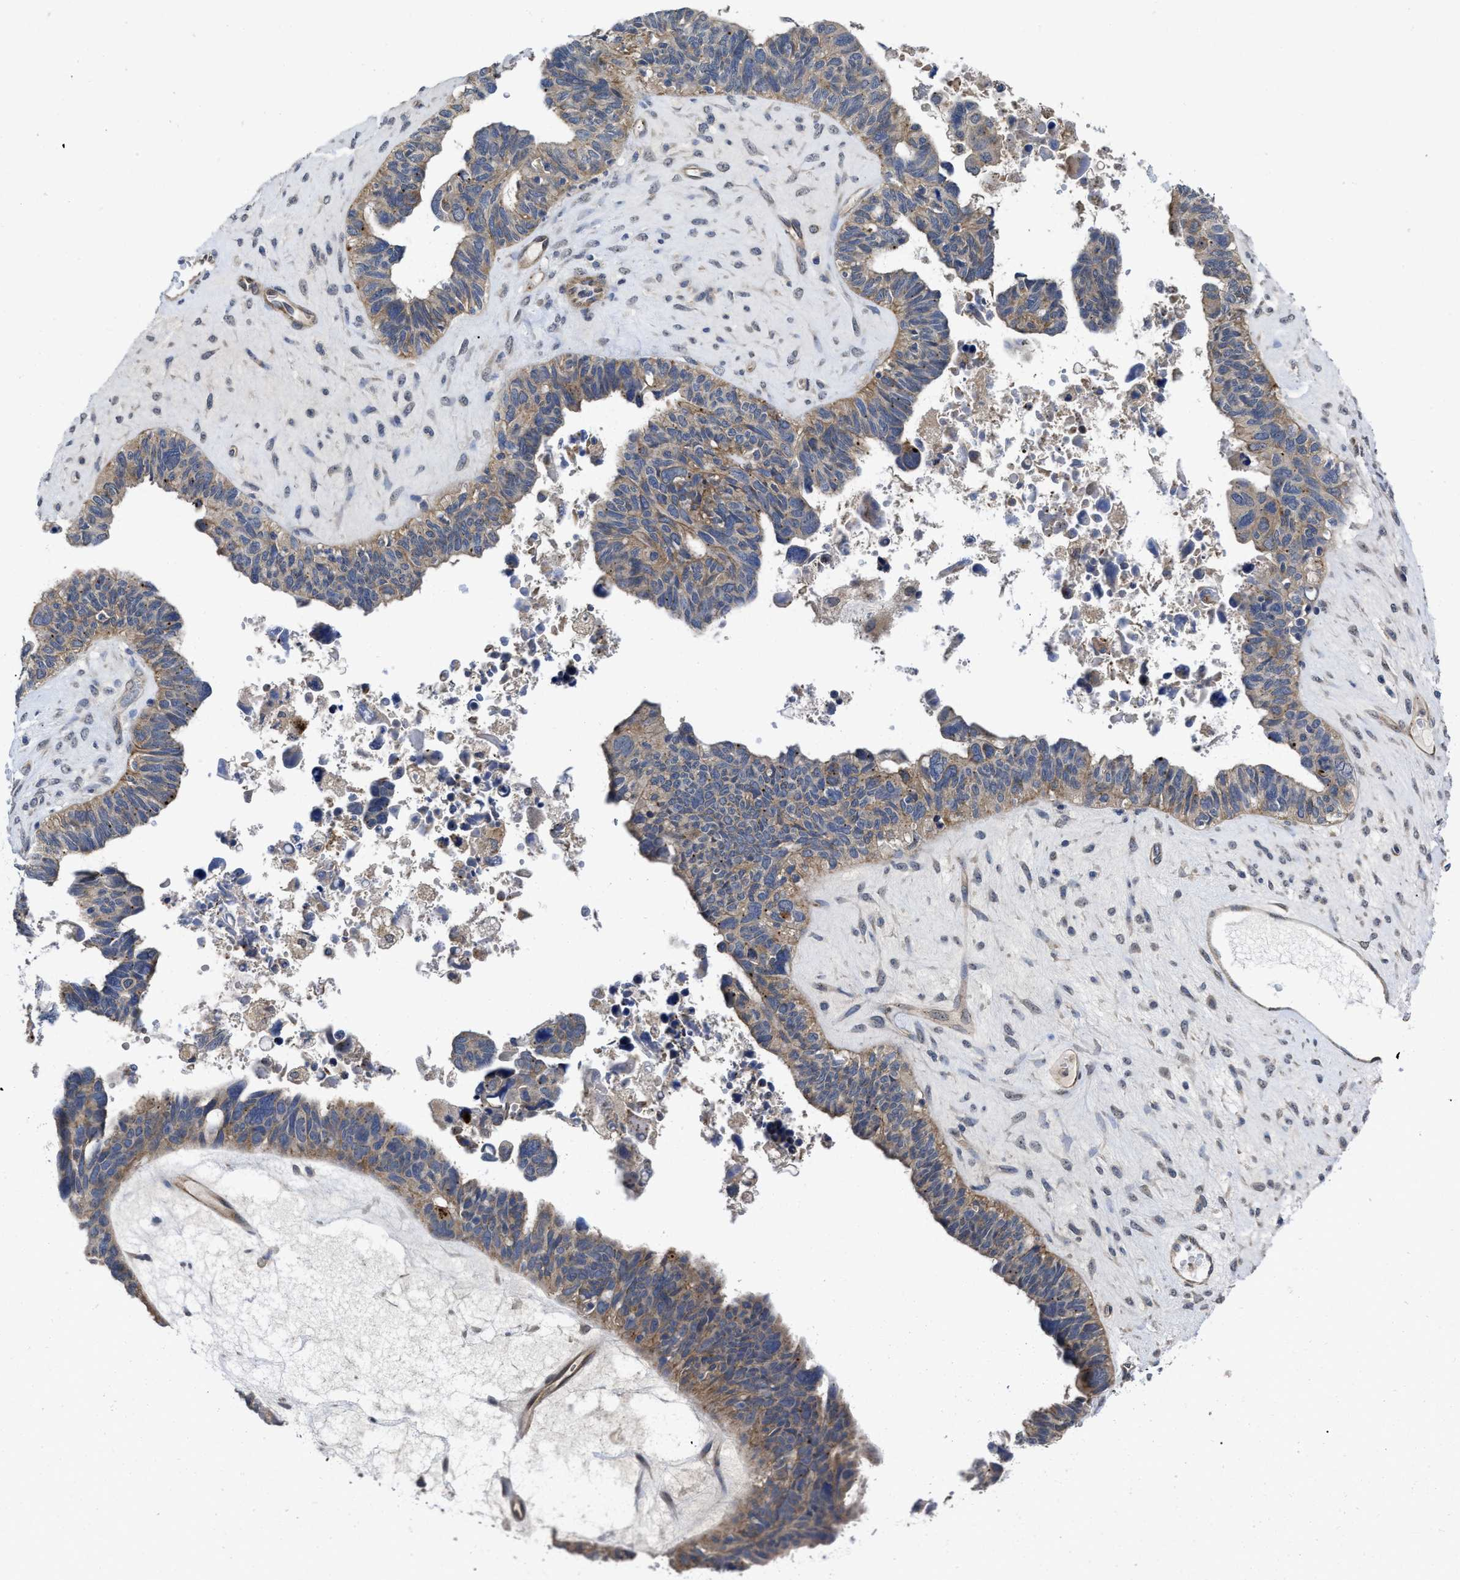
{"staining": {"intensity": "weak", "quantity": ">75%", "location": "cytoplasmic/membranous"}, "tissue": "ovarian cancer", "cell_type": "Tumor cells", "image_type": "cancer", "snomed": [{"axis": "morphology", "description": "Cystadenocarcinoma, serous, NOS"}, {"axis": "topography", "description": "Ovary"}], "caption": "Human ovarian cancer (serous cystadenocarcinoma) stained for a protein (brown) exhibits weak cytoplasmic/membranous positive expression in approximately >75% of tumor cells.", "gene": "PKD2", "patient": {"sex": "female", "age": 79}}